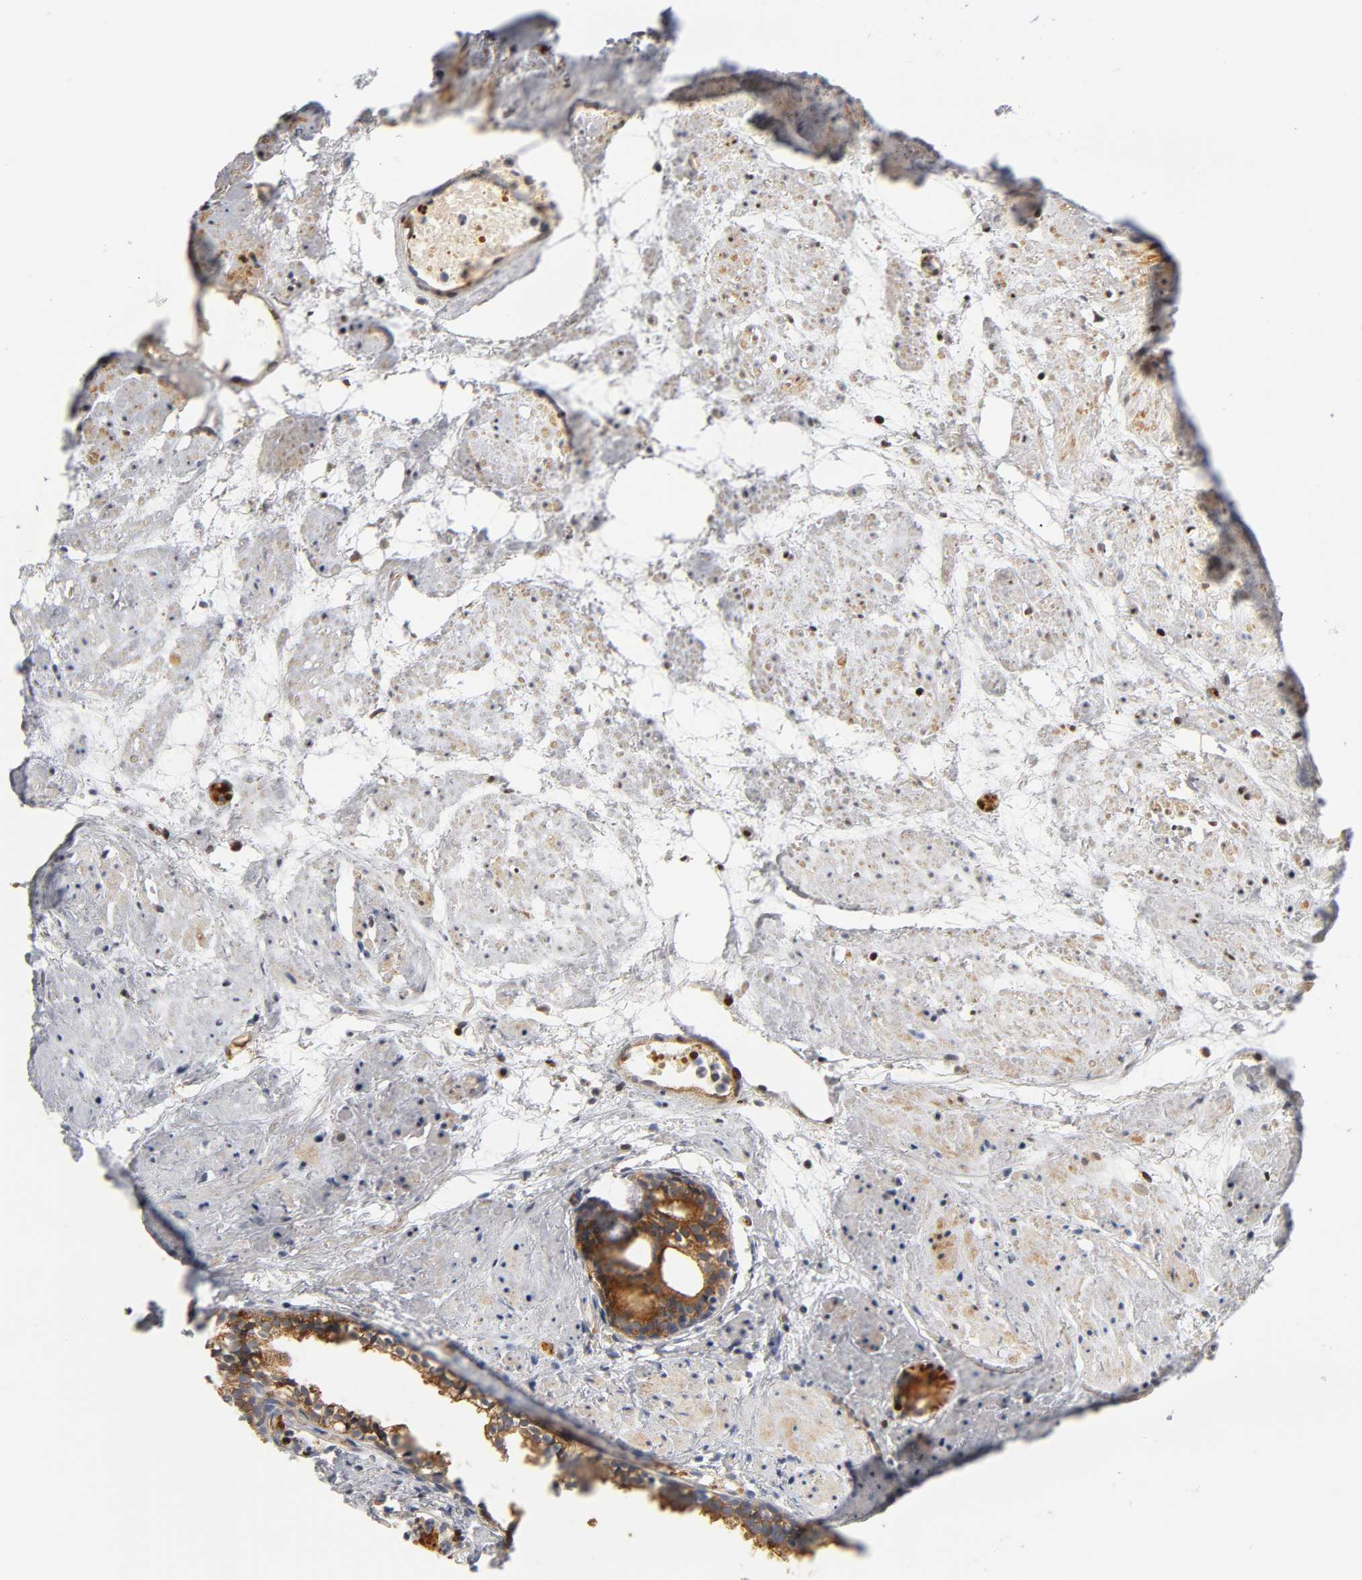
{"staining": {"intensity": "moderate", "quantity": ">75%", "location": "cytoplasmic/membranous,nuclear"}, "tissue": "prostate cancer", "cell_type": "Tumor cells", "image_type": "cancer", "snomed": [{"axis": "morphology", "description": "Adenocarcinoma, High grade"}, {"axis": "topography", "description": "Prostate"}], "caption": "About >75% of tumor cells in human prostate high-grade adenocarcinoma demonstrate moderate cytoplasmic/membranous and nuclear protein staining as visualized by brown immunohistochemical staining.", "gene": "CD2AP", "patient": {"sex": "male", "age": 85}}